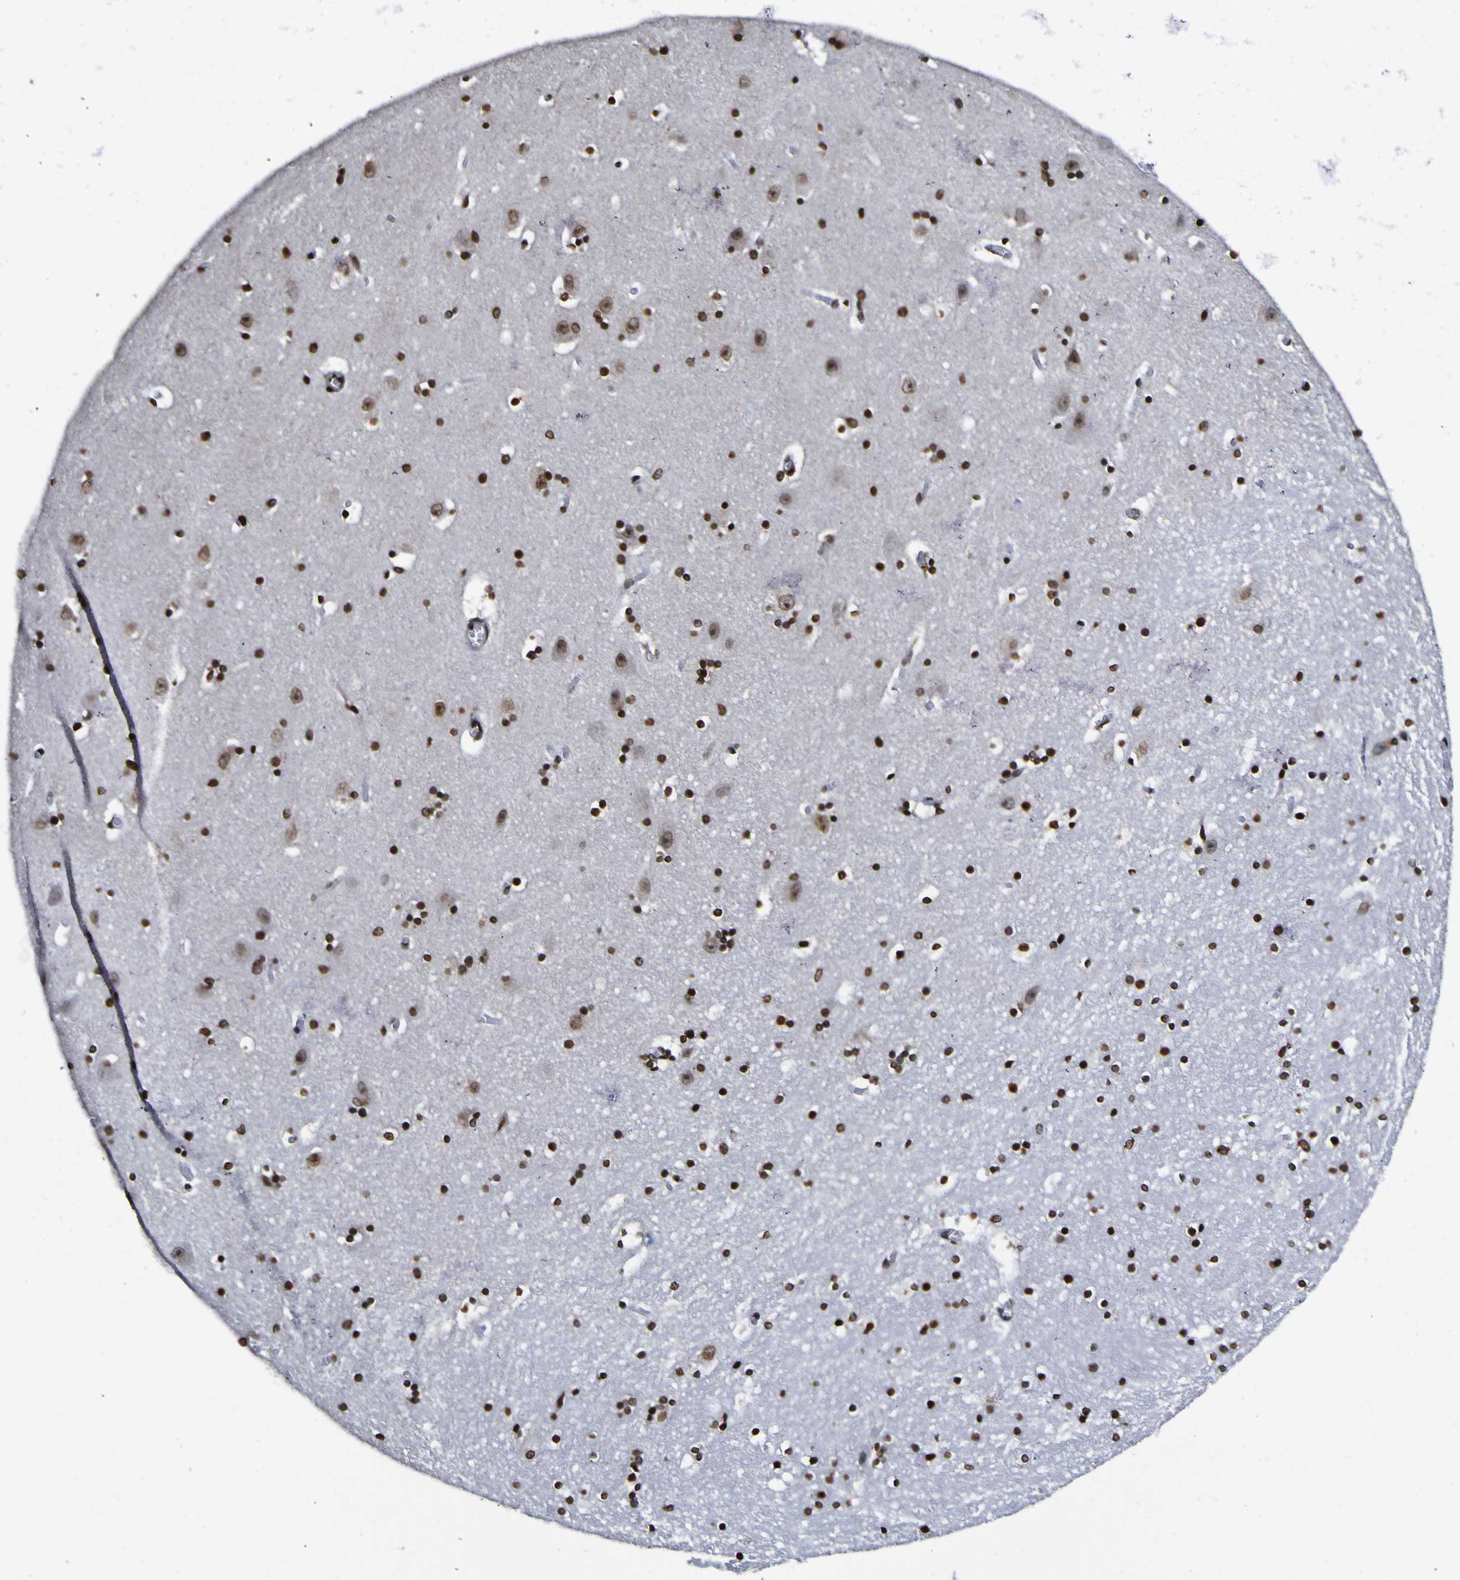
{"staining": {"intensity": "strong", "quantity": ">75%", "location": "nuclear"}, "tissue": "hippocampus", "cell_type": "Glial cells", "image_type": "normal", "snomed": [{"axis": "morphology", "description": "Normal tissue, NOS"}, {"axis": "topography", "description": "Hippocampus"}], "caption": "Immunohistochemical staining of normal hippocampus reveals strong nuclear protein staining in about >75% of glial cells. The staining was performed using DAB (3,3'-diaminobenzidine), with brown indicating positive protein expression. Nuclei are stained blue with hematoxylin.", "gene": "PIAS1", "patient": {"sex": "male", "age": 45}}